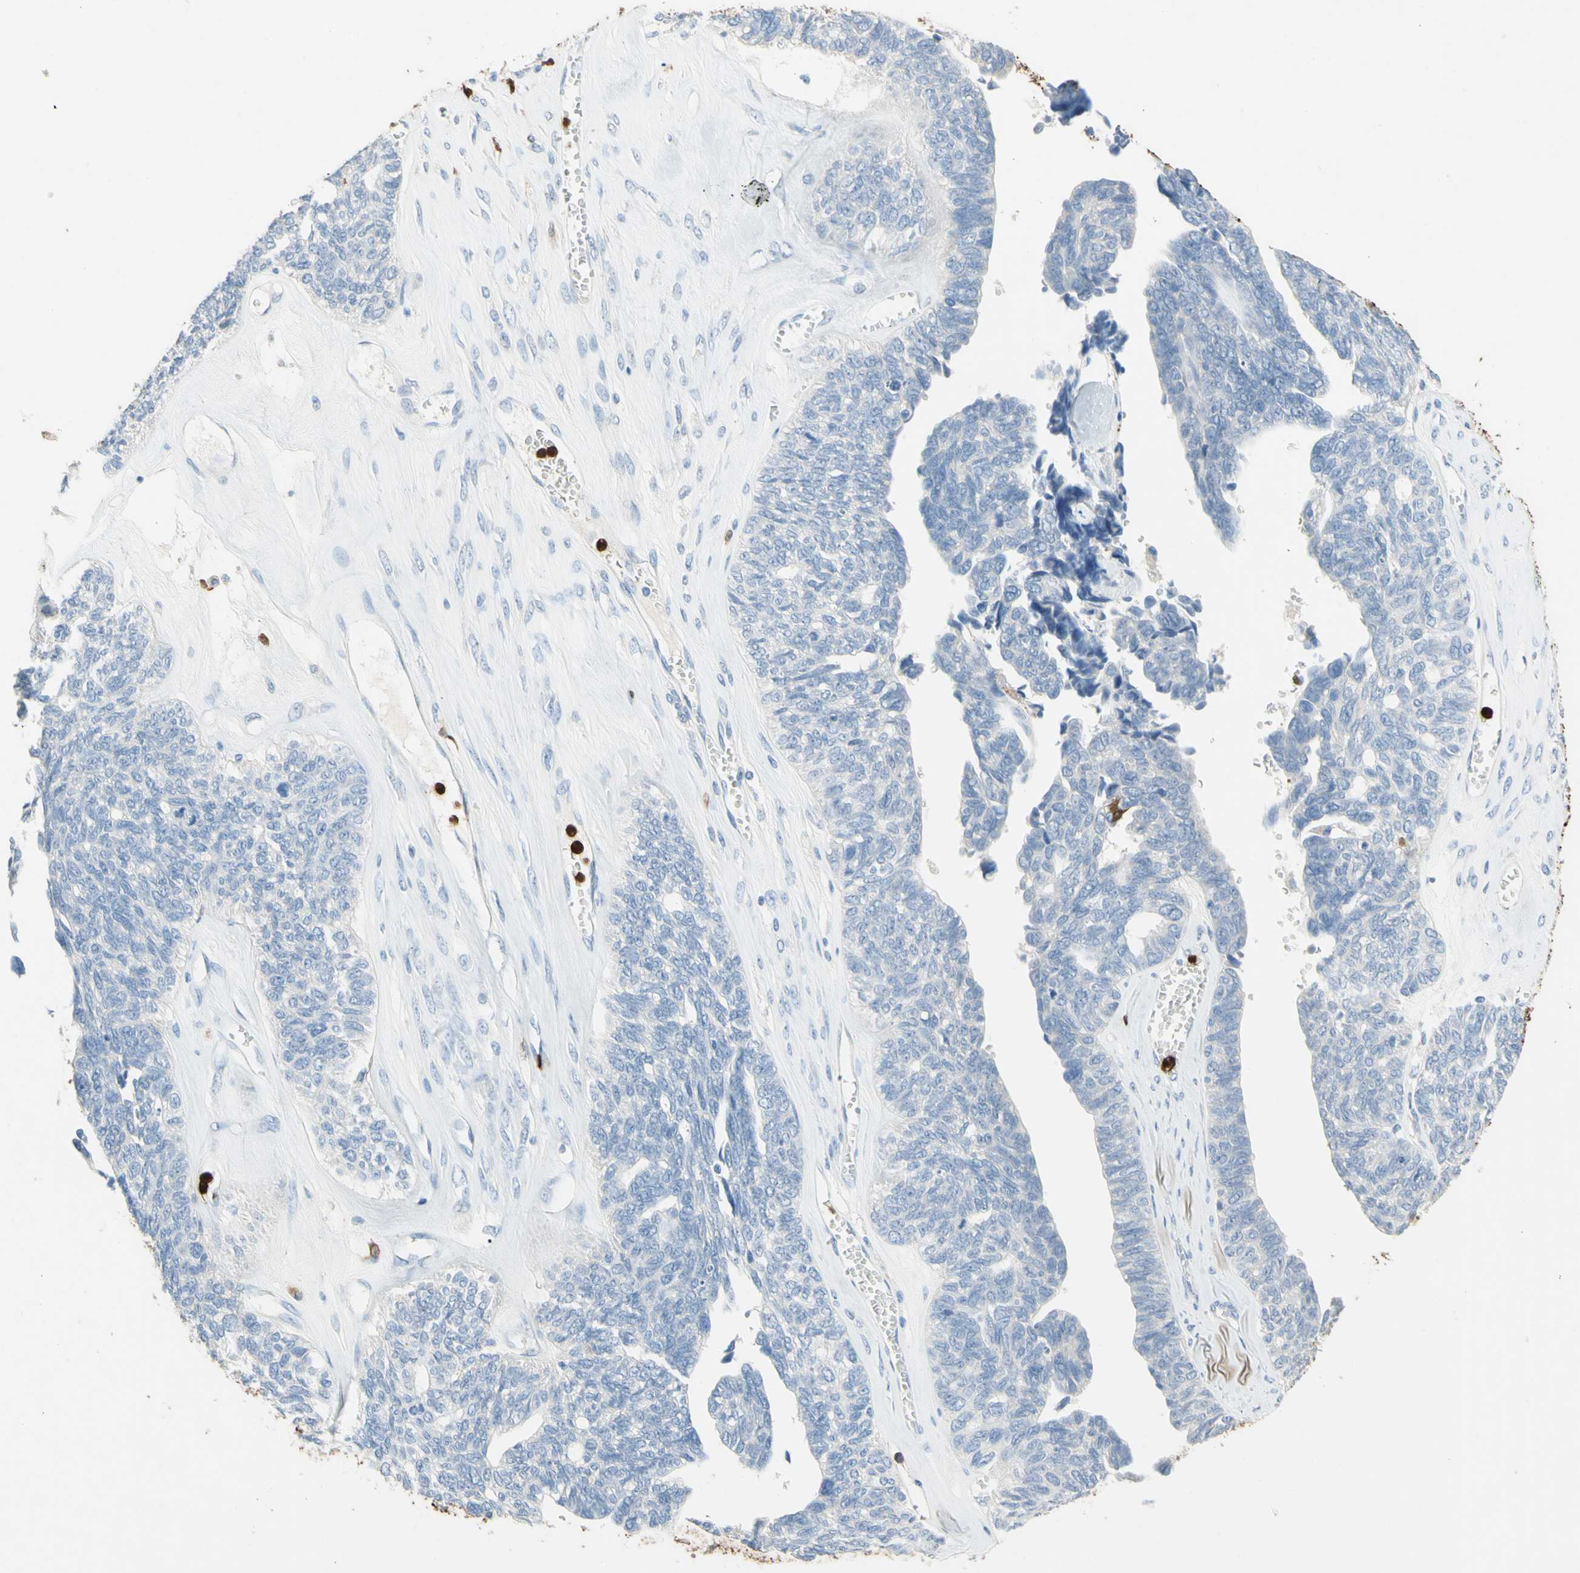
{"staining": {"intensity": "negative", "quantity": "none", "location": "none"}, "tissue": "ovarian cancer", "cell_type": "Tumor cells", "image_type": "cancer", "snomed": [{"axis": "morphology", "description": "Cystadenocarcinoma, serous, NOS"}, {"axis": "topography", "description": "Ovary"}], "caption": "An IHC micrograph of ovarian cancer (serous cystadenocarcinoma) is shown. There is no staining in tumor cells of ovarian cancer (serous cystadenocarcinoma).", "gene": "NFKBIZ", "patient": {"sex": "female", "age": 79}}